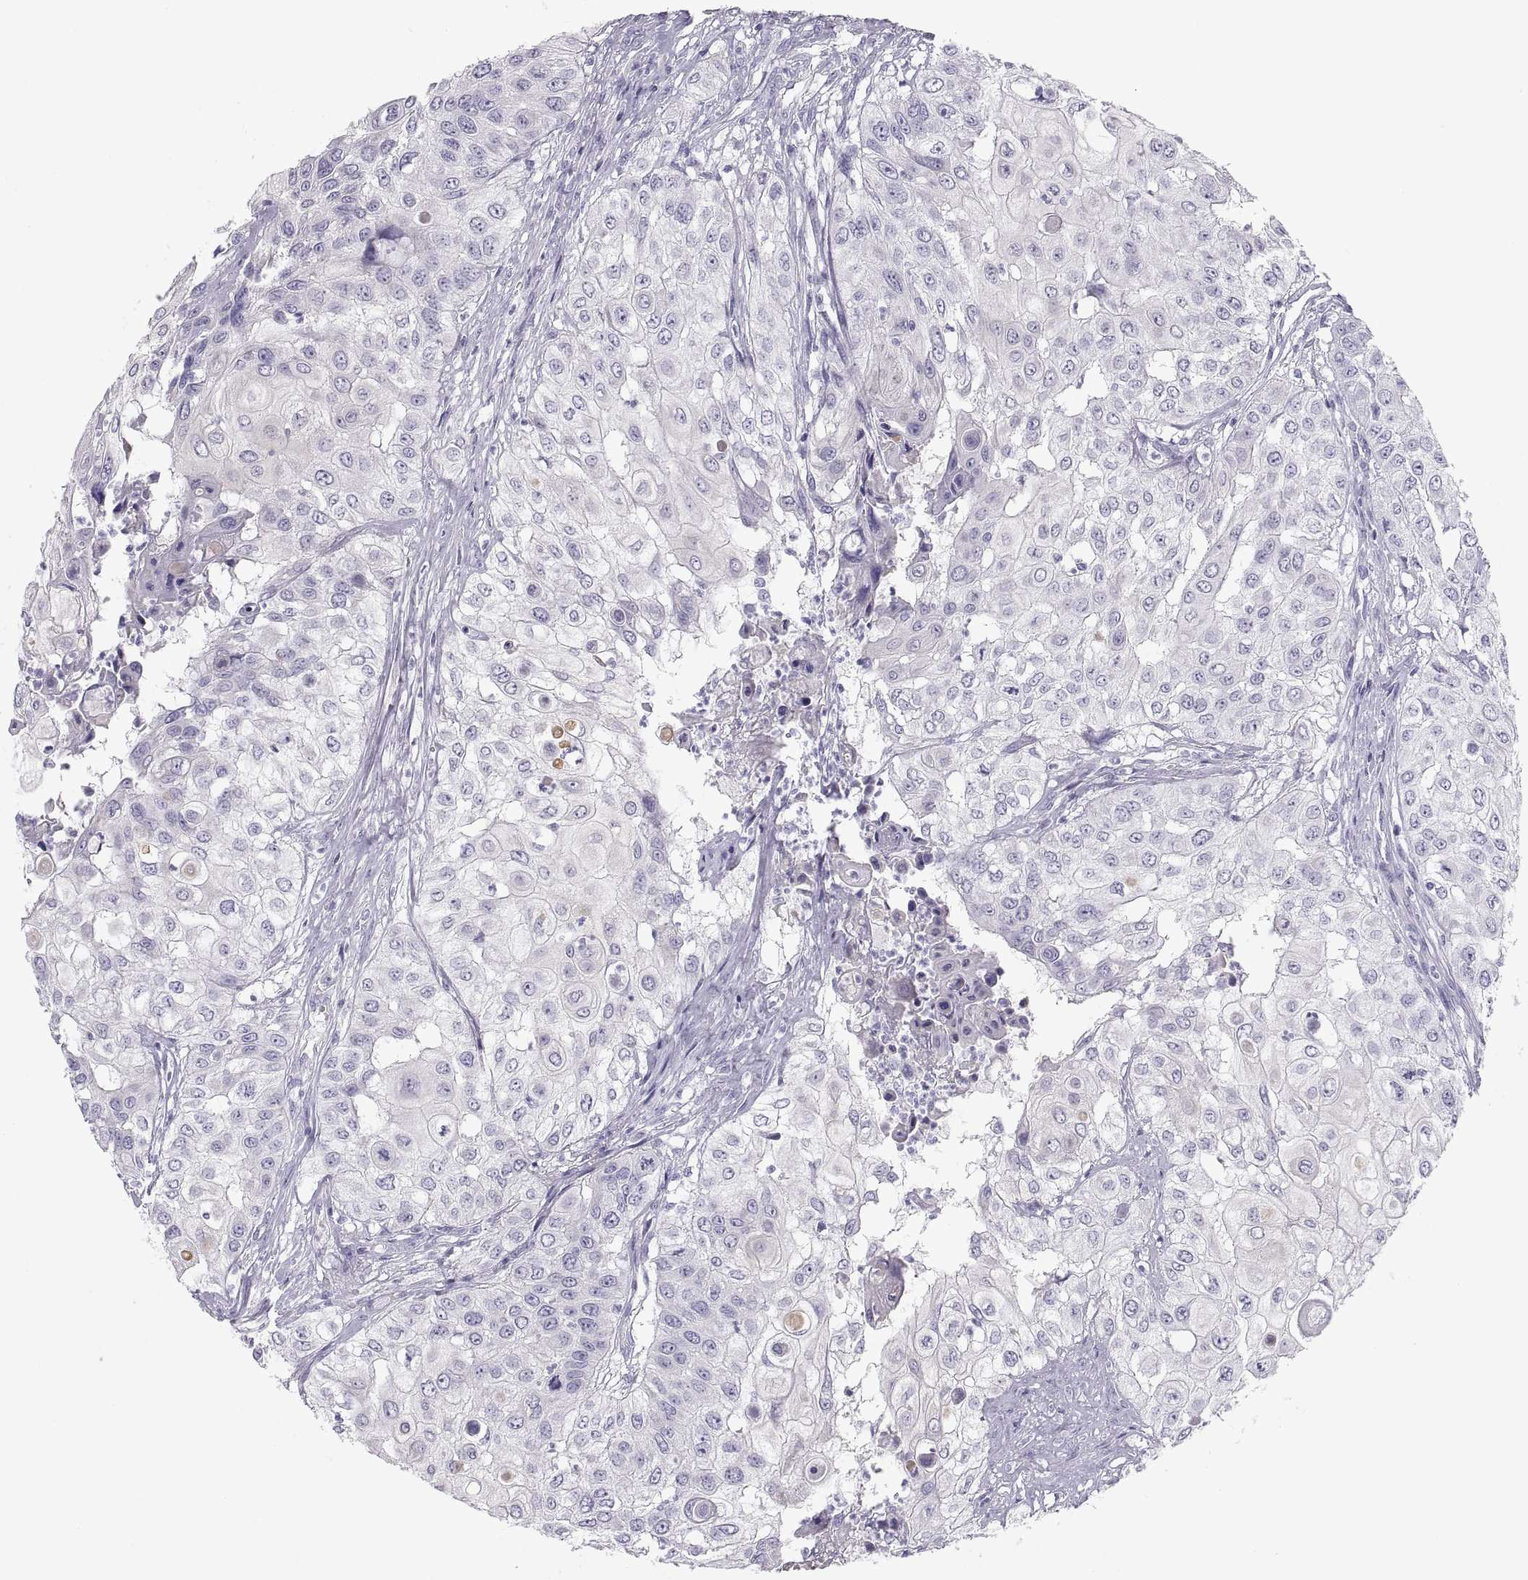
{"staining": {"intensity": "negative", "quantity": "none", "location": "none"}, "tissue": "urothelial cancer", "cell_type": "Tumor cells", "image_type": "cancer", "snomed": [{"axis": "morphology", "description": "Urothelial carcinoma, High grade"}, {"axis": "topography", "description": "Urinary bladder"}], "caption": "High magnification brightfield microscopy of urothelial cancer stained with DAB (brown) and counterstained with hematoxylin (blue): tumor cells show no significant positivity.", "gene": "MAGEB2", "patient": {"sex": "female", "age": 79}}